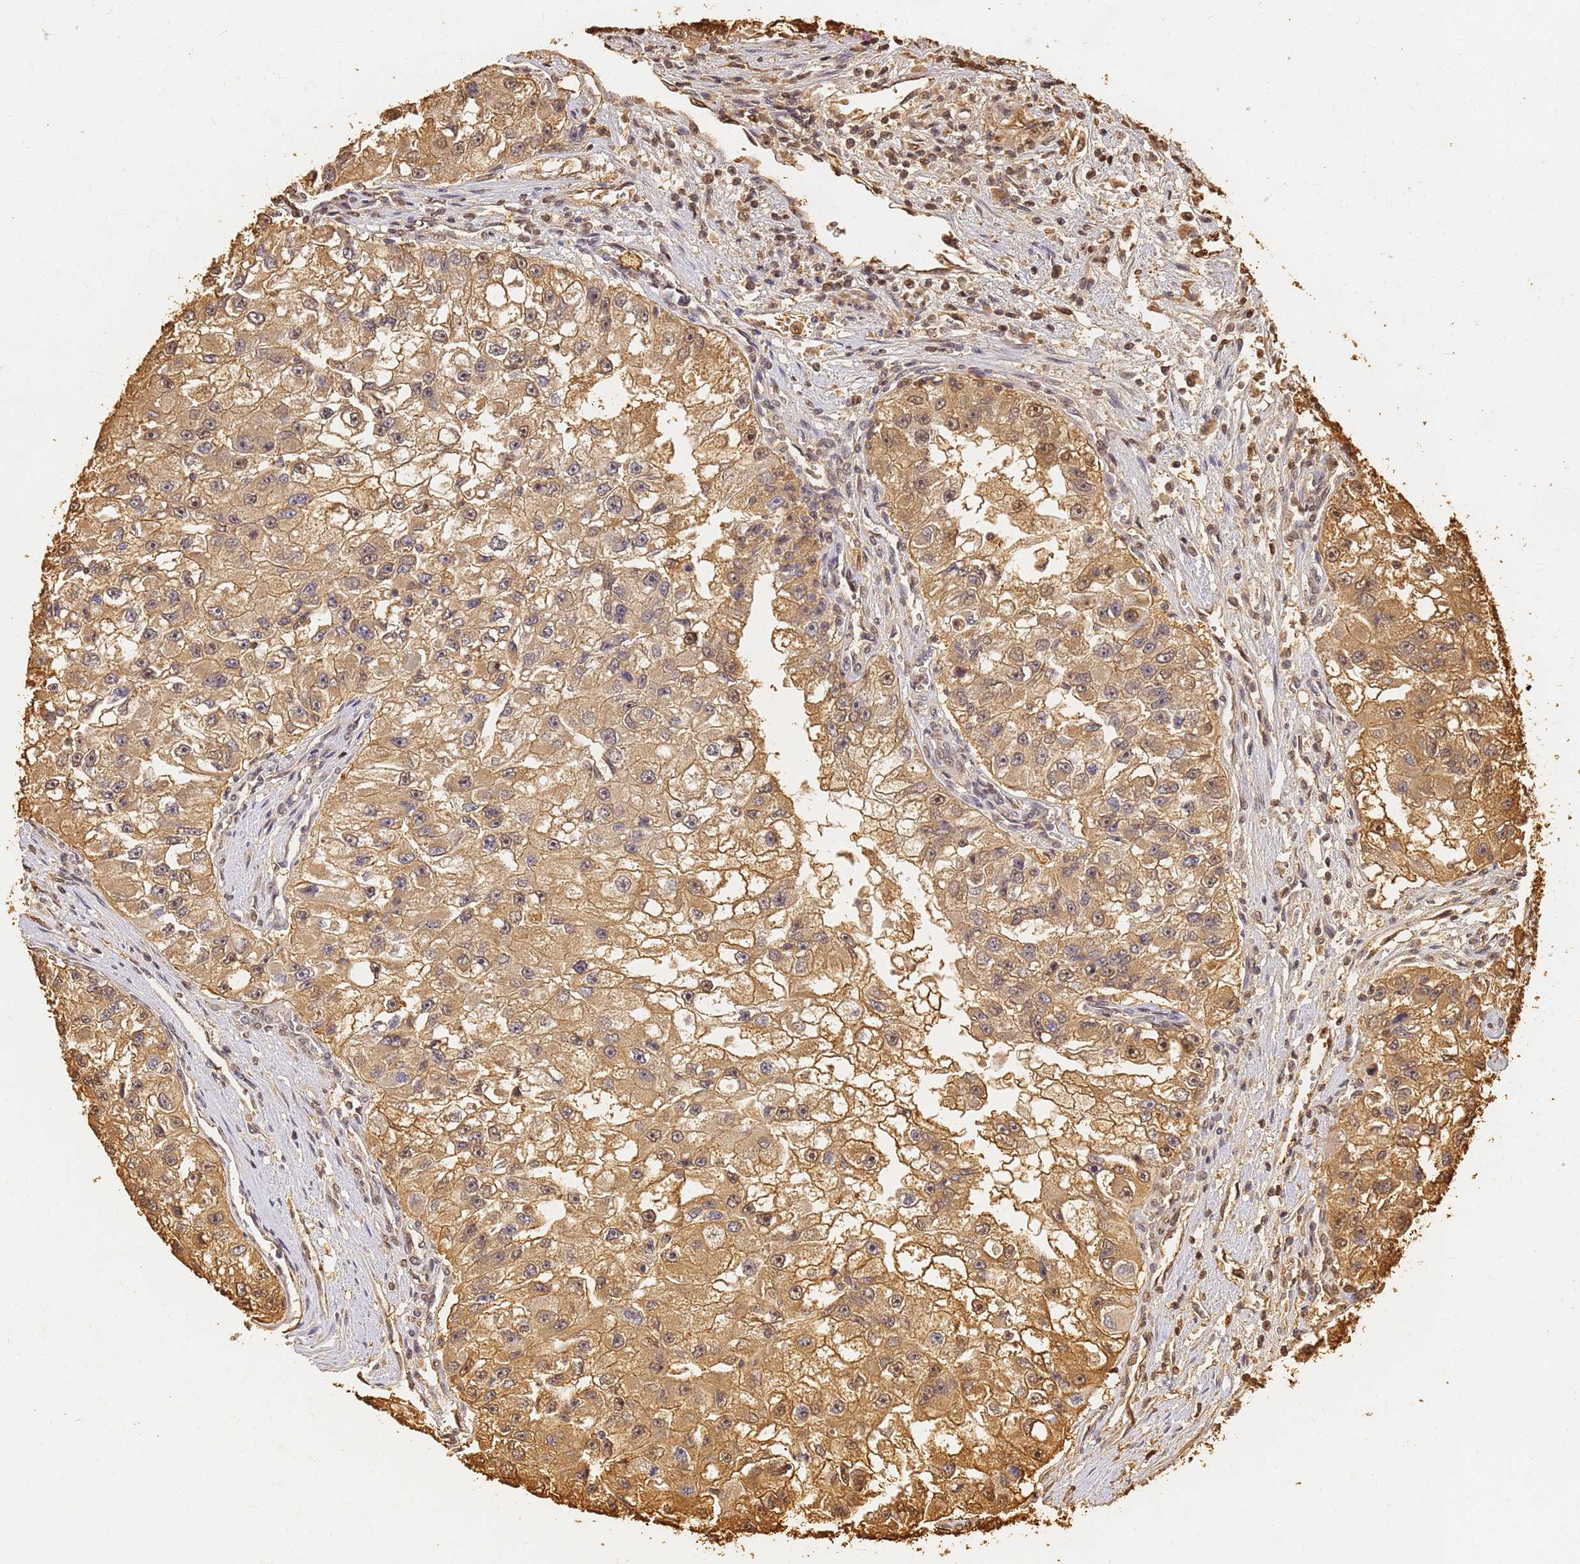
{"staining": {"intensity": "moderate", "quantity": ">75%", "location": "cytoplasmic/membranous,nuclear"}, "tissue": "renal cancer", "cell_type": "Tumor cells", "image_type": "cancer", "snomed": [{"axis": "morphology", "description": "Adenocarcinoma, NOS"}, {"axis": "topography", "description": "Kidney"}], "caption": "Moderate cytoplasmic/membranous and nuclear positivity is identified in about >75% of tumor cells in adenocarcinoma (renal).", "gene": "JAK2", "patient": {"sex": "male", "age": 63}}